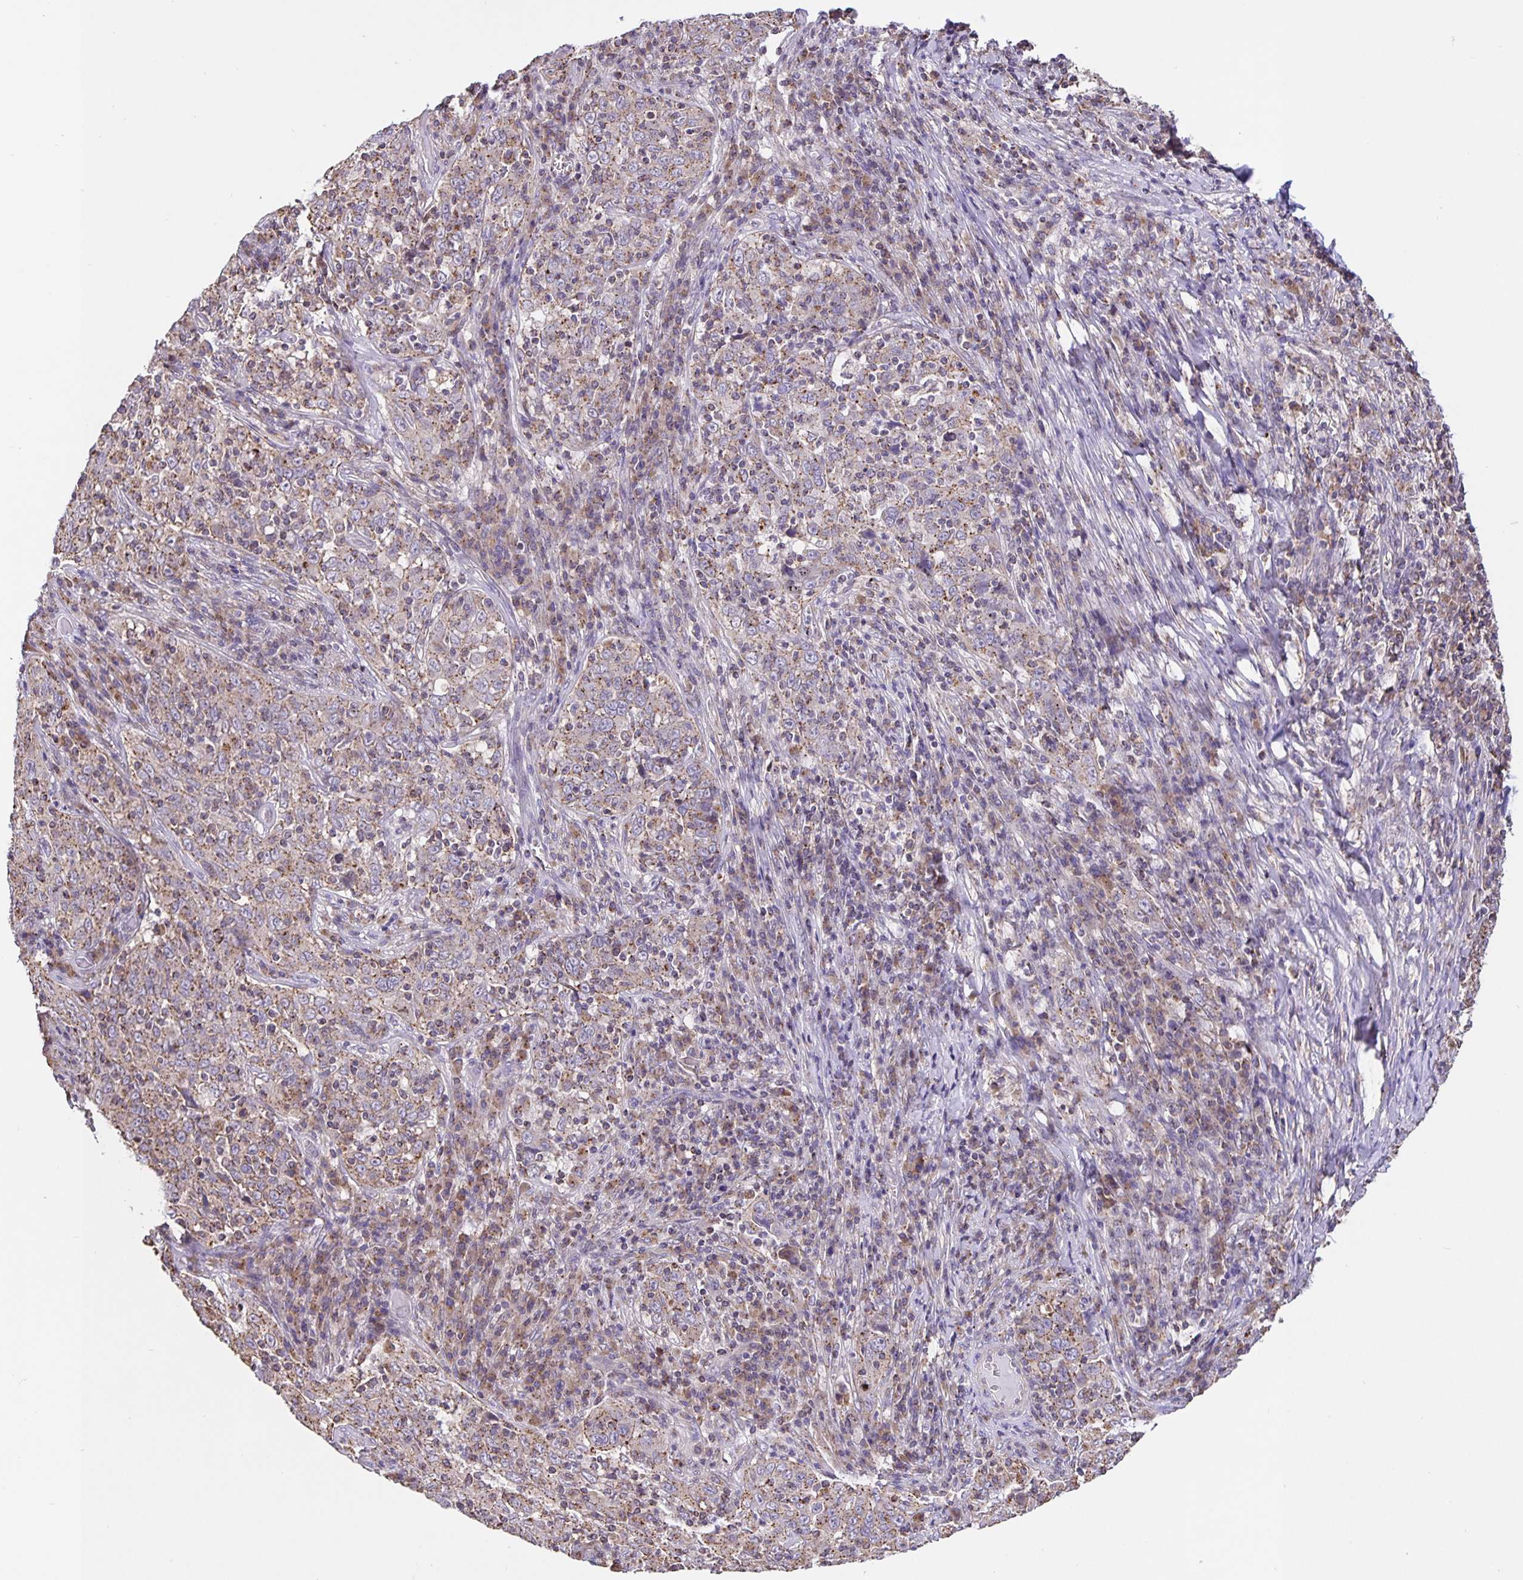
{"staining": {"intensity": "weak", "quantity": ">75%", "location": "cytoplasmic/membranous"}, "tissue": "cervical cancer", "cell_type": "Tumor cells", "image_type": "cancer", "snomed": [{"axis": "morphology", "description": "Squamous cell carcinoma, NOS"}, {"axis": "topography", "description": "Cervix"}], "caption": "Immunohistochemical staining of human squamous cell carcinoma (cervical) displays low levels of weak cytoplasmic/membranous protein staining in about >75% of tumor cells. The protein is stained brown, and the nuclei are stained in blue (DAB (3,3'-diaminobenzidine) IHC with brightfield microscopy, high magnification).", "gene": "TMEM71", "patient": {"sex": "female", "age": 46}}